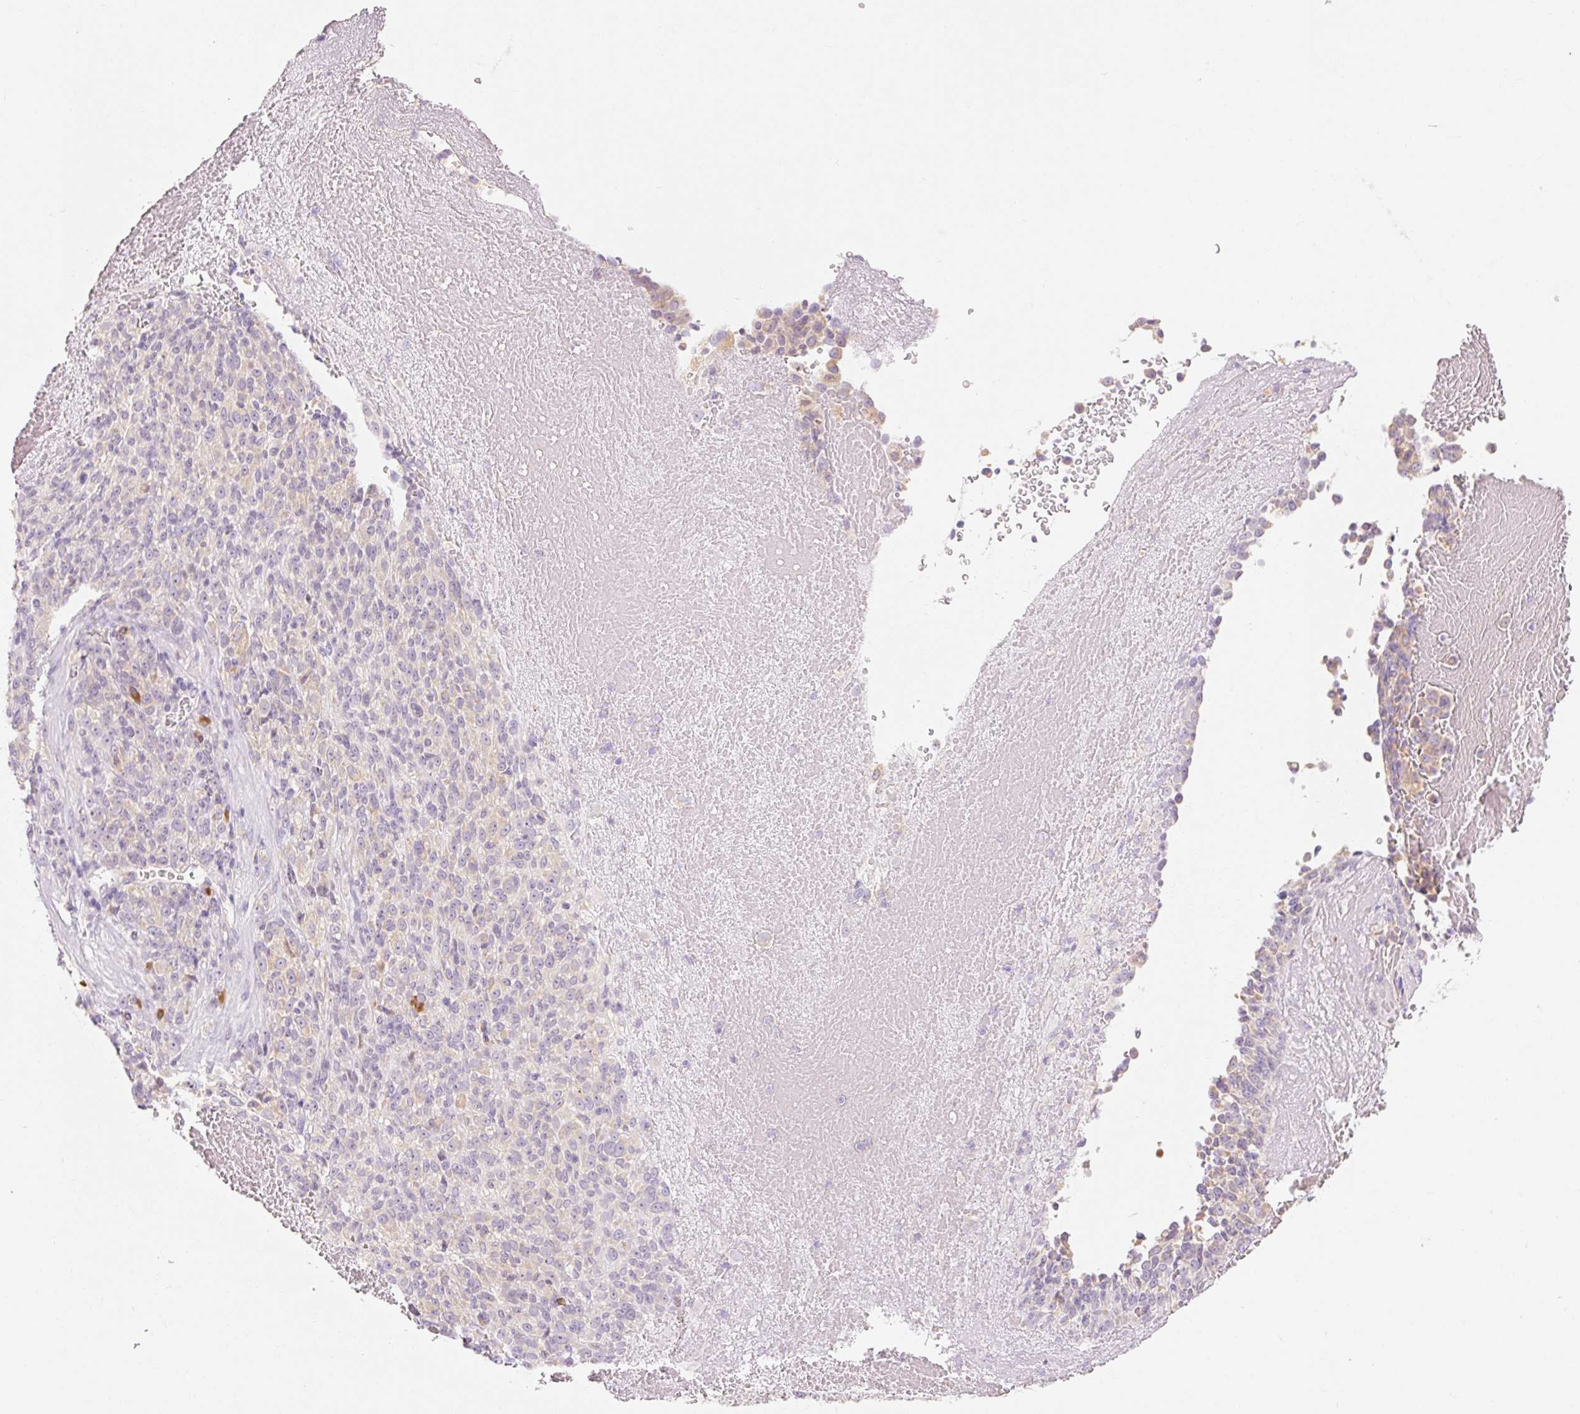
{"staining": {"intensity": "negative", "quantity": "none", "location": "none"}, "tissue": "melanoma", "cell_type": "Tumor cells", "image_type": "cancer", "snomed": [{"axis": "morphology", "description": "Malignant melanoma, Metastatic site"}, {"axis": "topography", "description": "Brain"}], "caption": "This is a image of immunohistochemistry (IHC) staining of malignant melanoma (metastatic site), which shows no staining in tumor cells.", "gene": "MYO1D", "patient": {"sex": "female", "age": 56}}